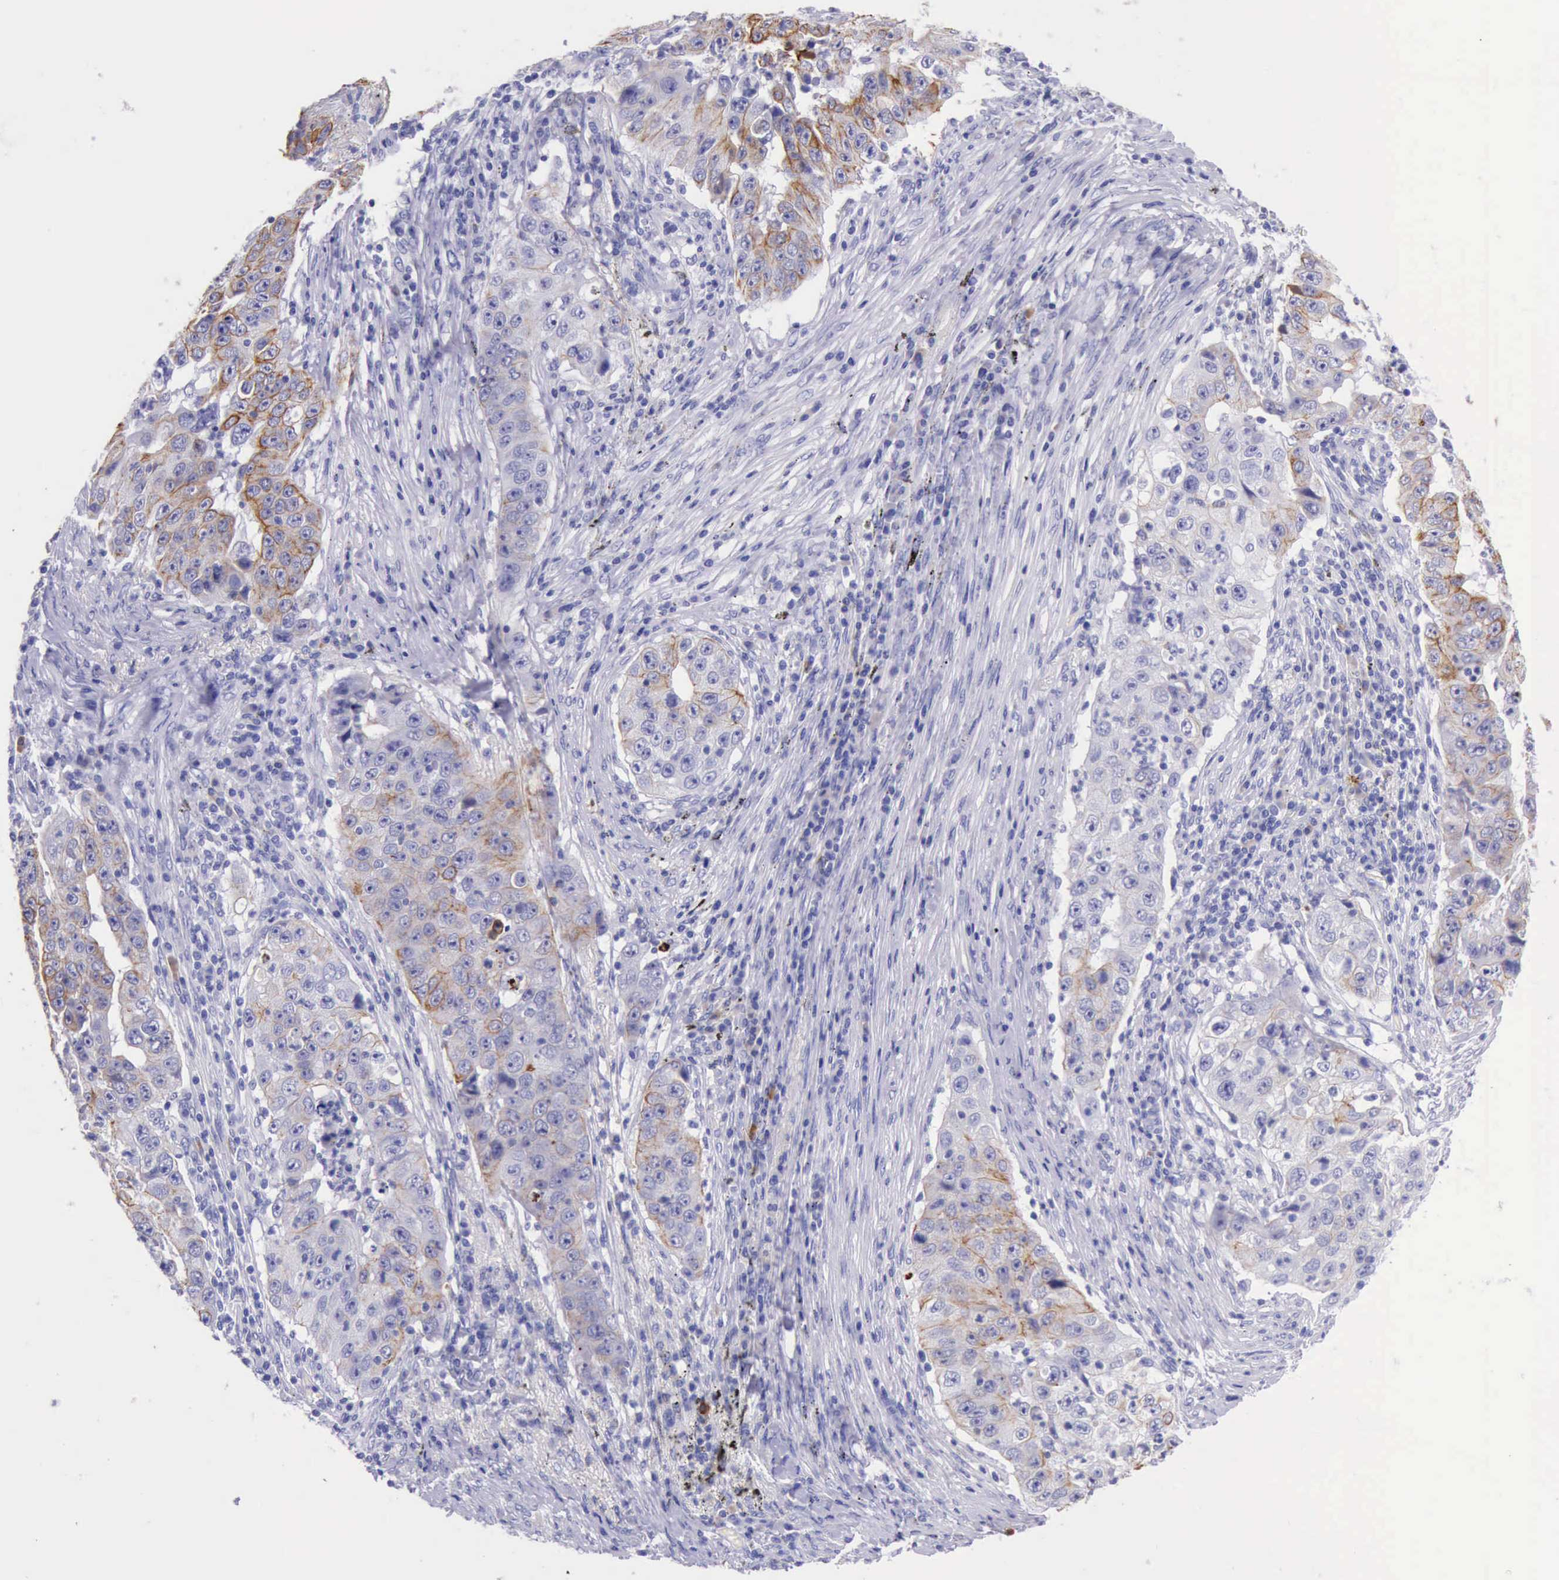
{"staining": {"intensity": "weak", "quantity": "25%-75%", "location": "cytoplasmic/membranous"}, "tissue": "lung cancer", "cell_type": "Tumor cells", "image_type": "cancer", "snomed": [{"axis": "morphology", "description": "Squamous cell carcinoma, NOS"}, {"axis": "topography", "description": "Lung"}], "caption": "Protein expression by immunohistochemistry exhibits weak cytoplasmic/membranous positivity in approximately 25%-75% of tumor cells in lung cancer.", "gene": "KRT8", "patient": {"sex": "male", "age": 64}}